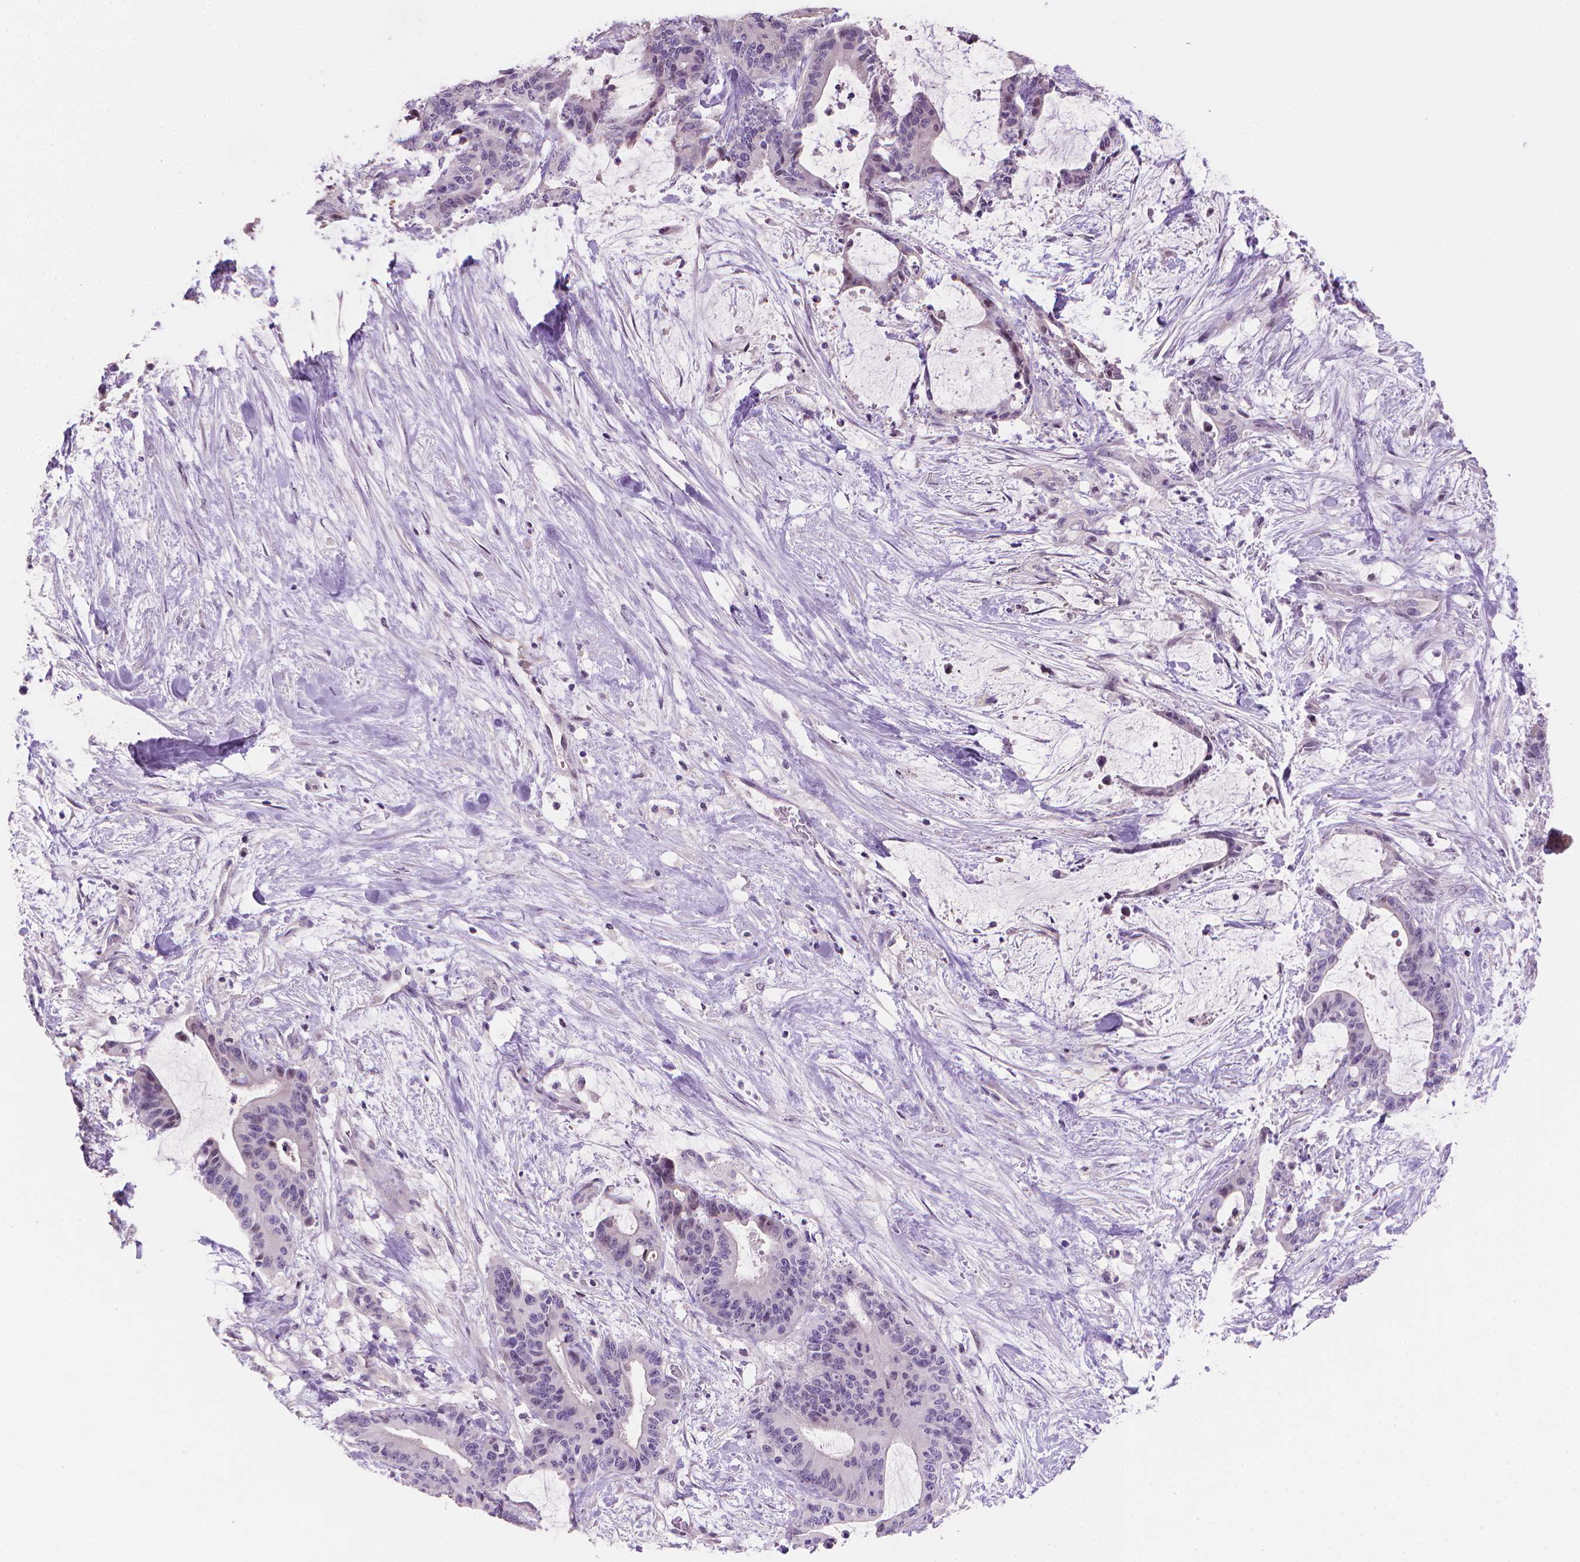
{"staining": {"intensity": "negative", "quantity": "none", "location": "none"}, "tissue": "liver cancer", "cell_type": "Tumor cells", "image_type": "cancer", "snomed": [{"axis": "morphology", "description": "Cholangiocarcinoma"}, {"axis": "topography", "description": "Liver"}], "caption": "Protein analysis of liver cancer (cholangiocarcinoma) demonstrates no significant staining in tumor cells.", "gene": "CLXN", "patient": {"sex": "female", "age": 73}}